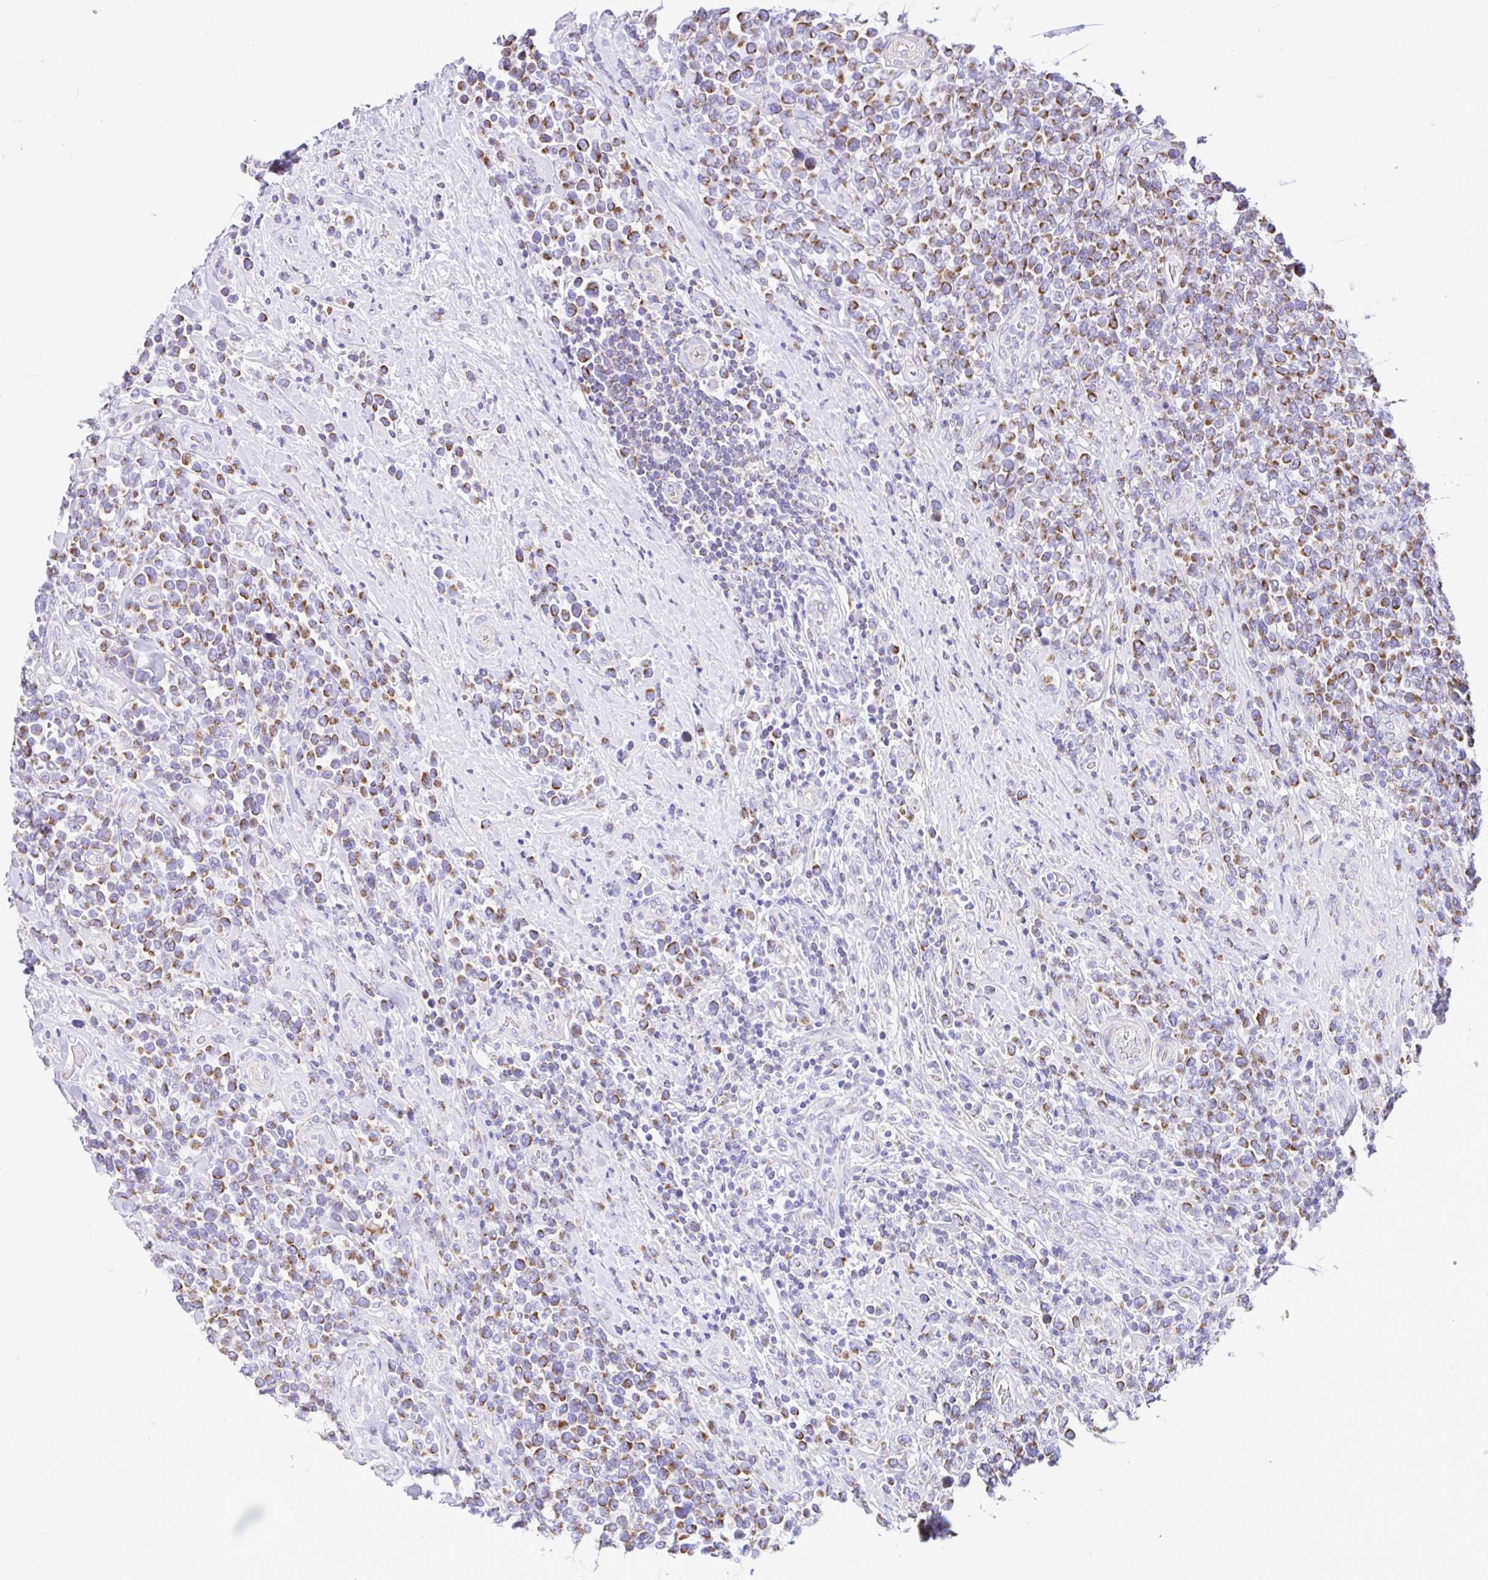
{"staining": {"intensity": "moderate", "quantity": ">75%", "location": "cytoplasmic/membranous"}, "tissue": "lymphoma", "cell_type": "Tumor cells", "image_type": "cancer", "snomed": [{"axis": "morphology", "description": "Malignant lymphoma, non-Hodgkin's type, High grade"}, {"axis": "topography", "description": "Soft tissue"}], "caption": "Immunohistochemistry (IHC) (DAB (3,3'-diaminobenzidine)) staining of human lymphoma displays moderate cytoplasmic/membranous protein expression in about >75% of tumor cells.", "gene": "SLC13A1", "patient": {"sex": "female", "age": 56}}